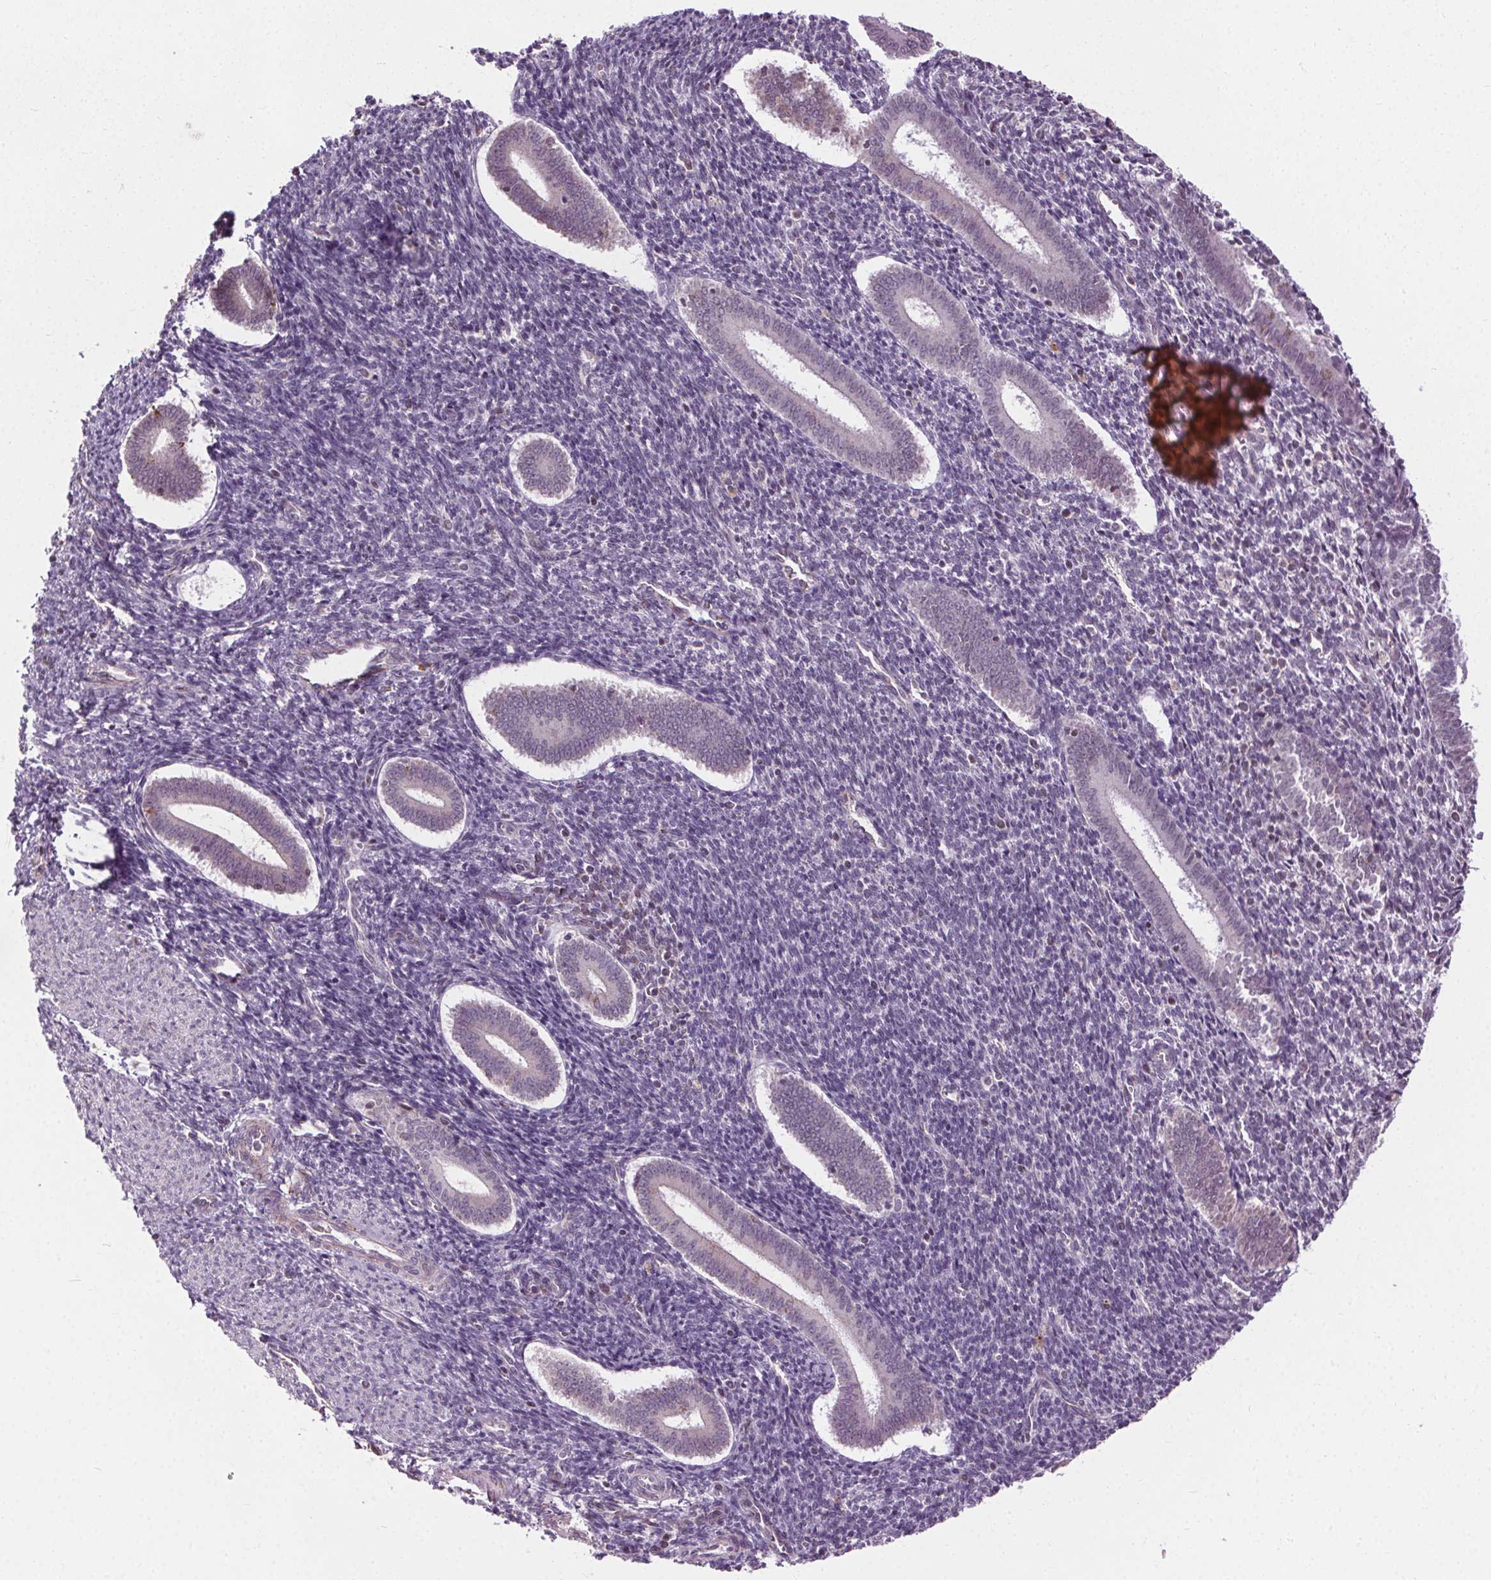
{"staining": {"intensity": "negative", "quantity": "none", "location": "none"}, "tissue": "endometrium", "cell_type": "Cells in endometrial stroma", "image_type": "normal", "snomed": [{"axis": "morphology", "description": "Normal tissue, NOS"}, {"axis": "topography", "description": "Endometrium"}], "caption": "A high-resolution image shows IHC staining of unremarkable endometrium, which exhibits no significant positivity in cells in endometrial stroma.", "gene": "LFNG", "patient": {"sex": "female", "age": 25}}